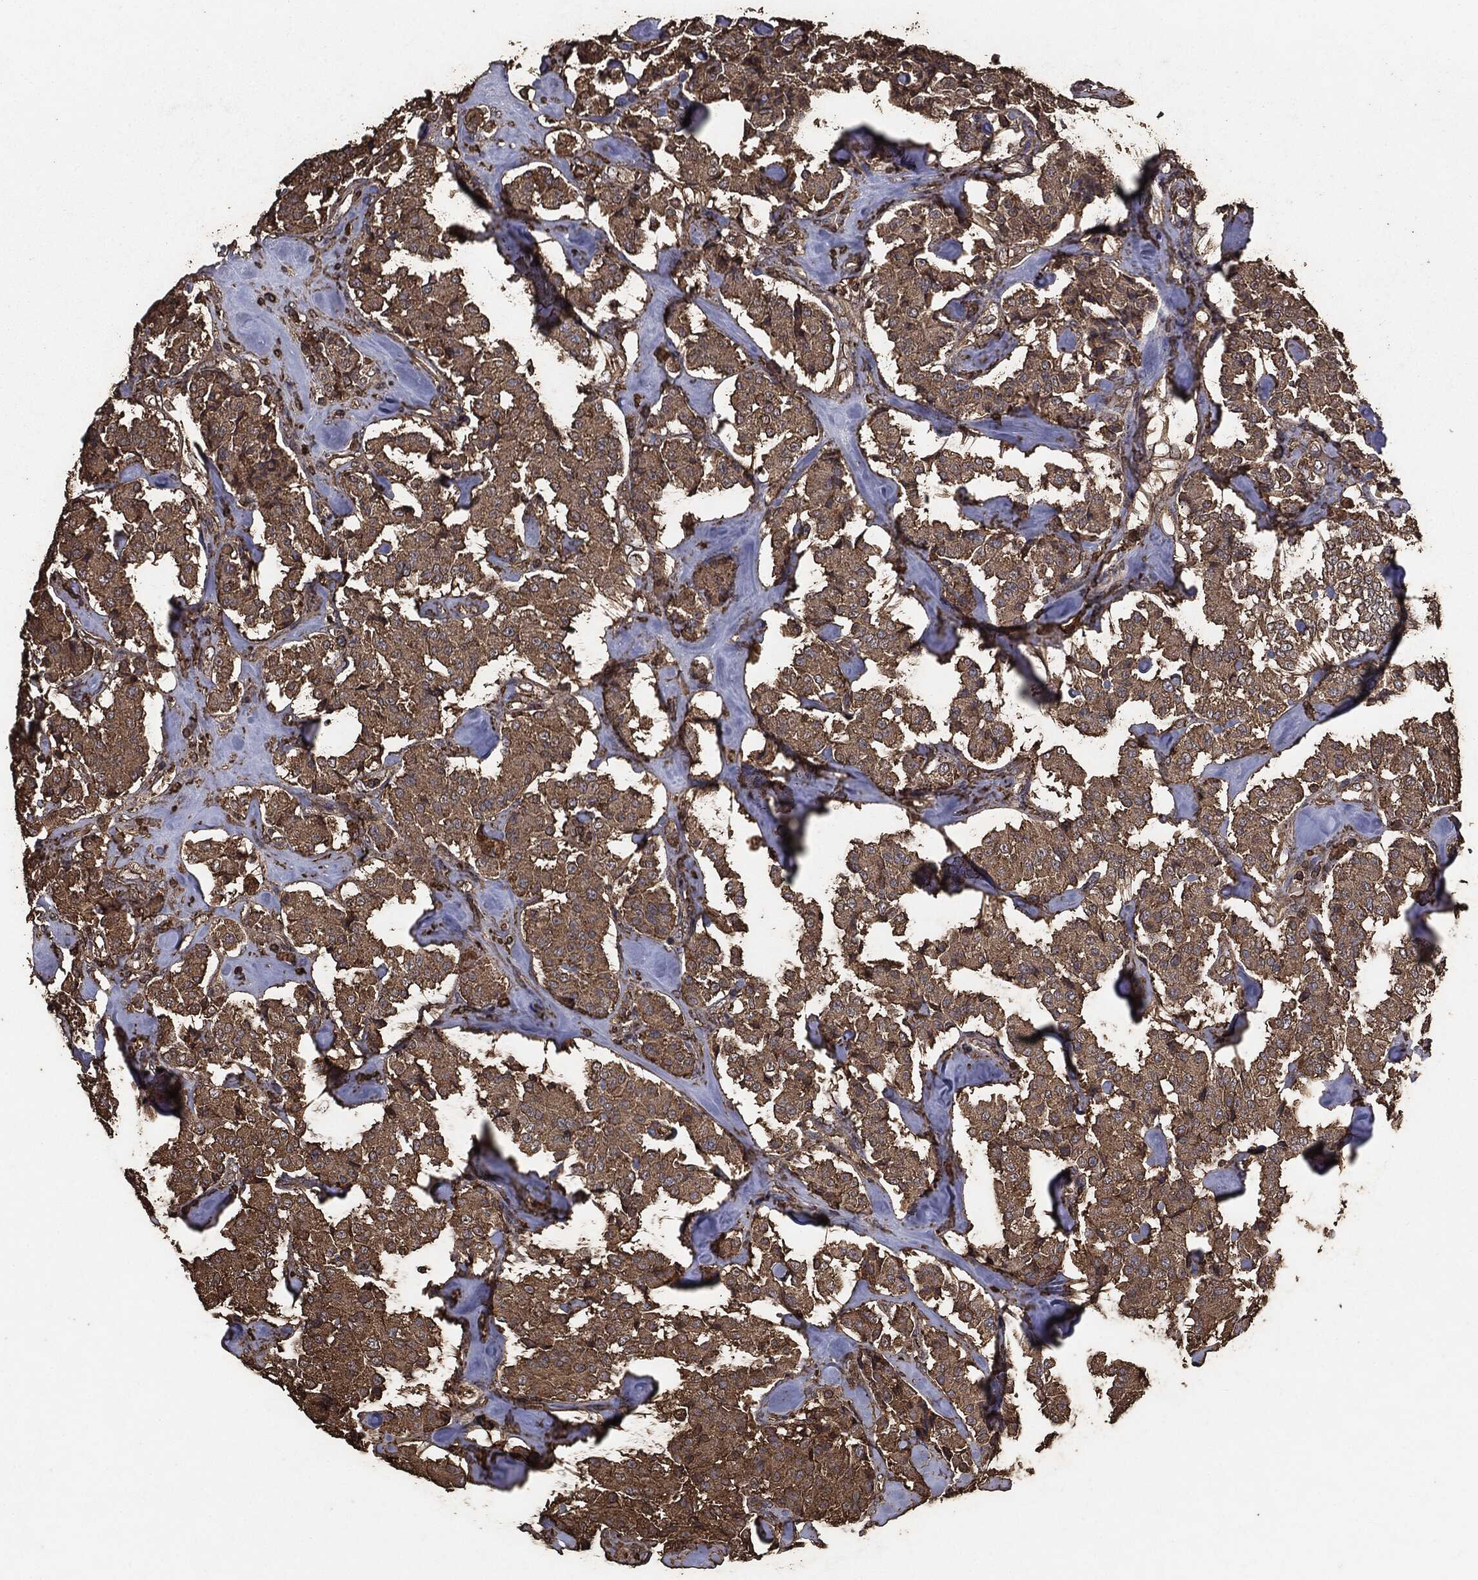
{"staining": {"intensity": "moderate", "quantity": ">75%", "location": "cytoplasmic/membranous"}, "tissue": "carcinoid", "cell_type": "Tumor cells", "image_type": "cancer", "snomed": [{"axis": "morphology", "description": "Carcinoid, malignant, NOS"}, {"axis": "topography", "description": "Pancreas"}], "caption": "Carcinoid stained with a protein marker reveals moderate staining in tumor cells.", "gene": "MTOR", "patient": {"sex": "male", "age": 41}}